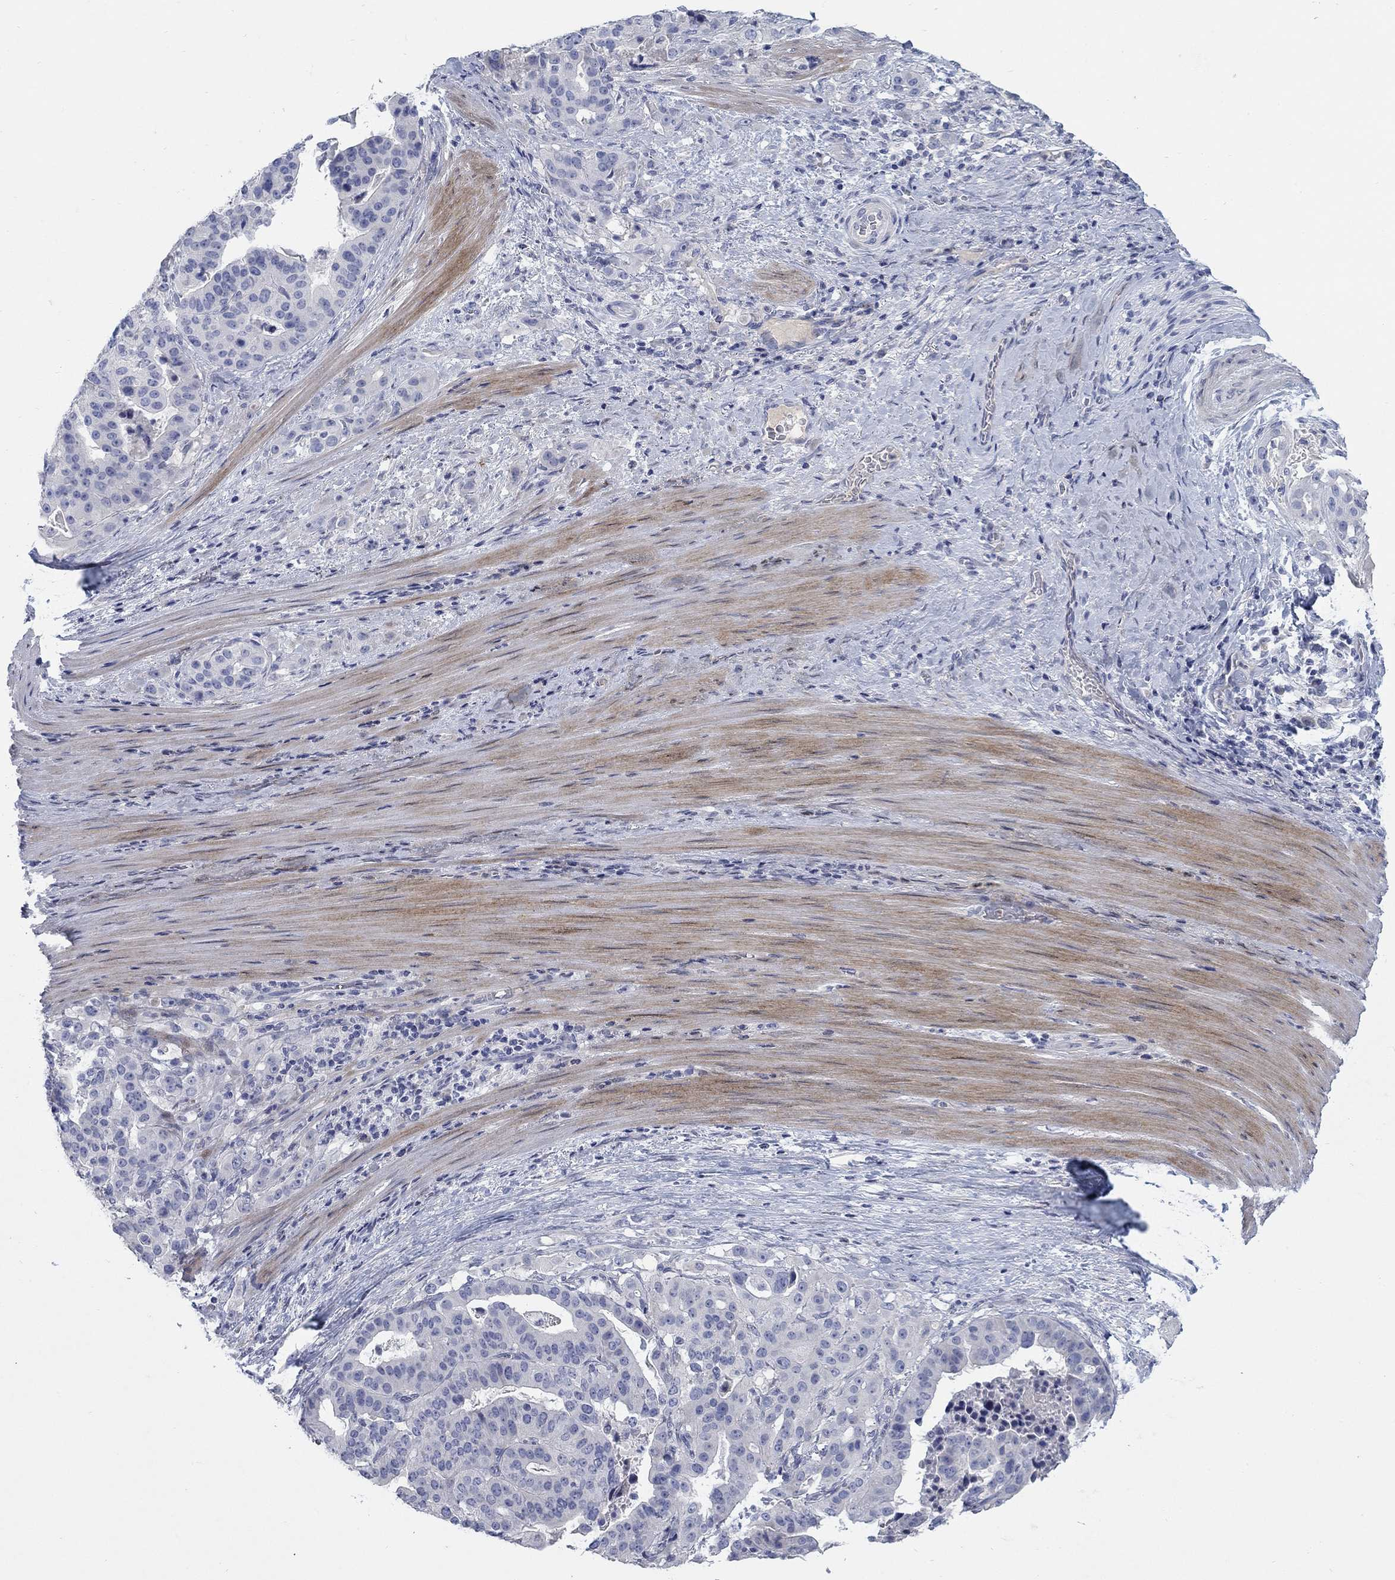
{"staining": {"intensity": "negative", "quantity": "none", "location": "none"}, "tissue": "stomach cancer", "cell_type": "Tumor cells", "image_type": "cancer", "snomed": [{"axis": "morphology", "description": "Adenocarcinoma, NOS"}, {"axis": "topography", "description": "Stomach"}], "caption": "This is an IHC image of human stomach adenocarcinoma. There is no positivity in tumor cells.", "gene": "TMEM249", "patient": {"sex": "male", "age": 48}}